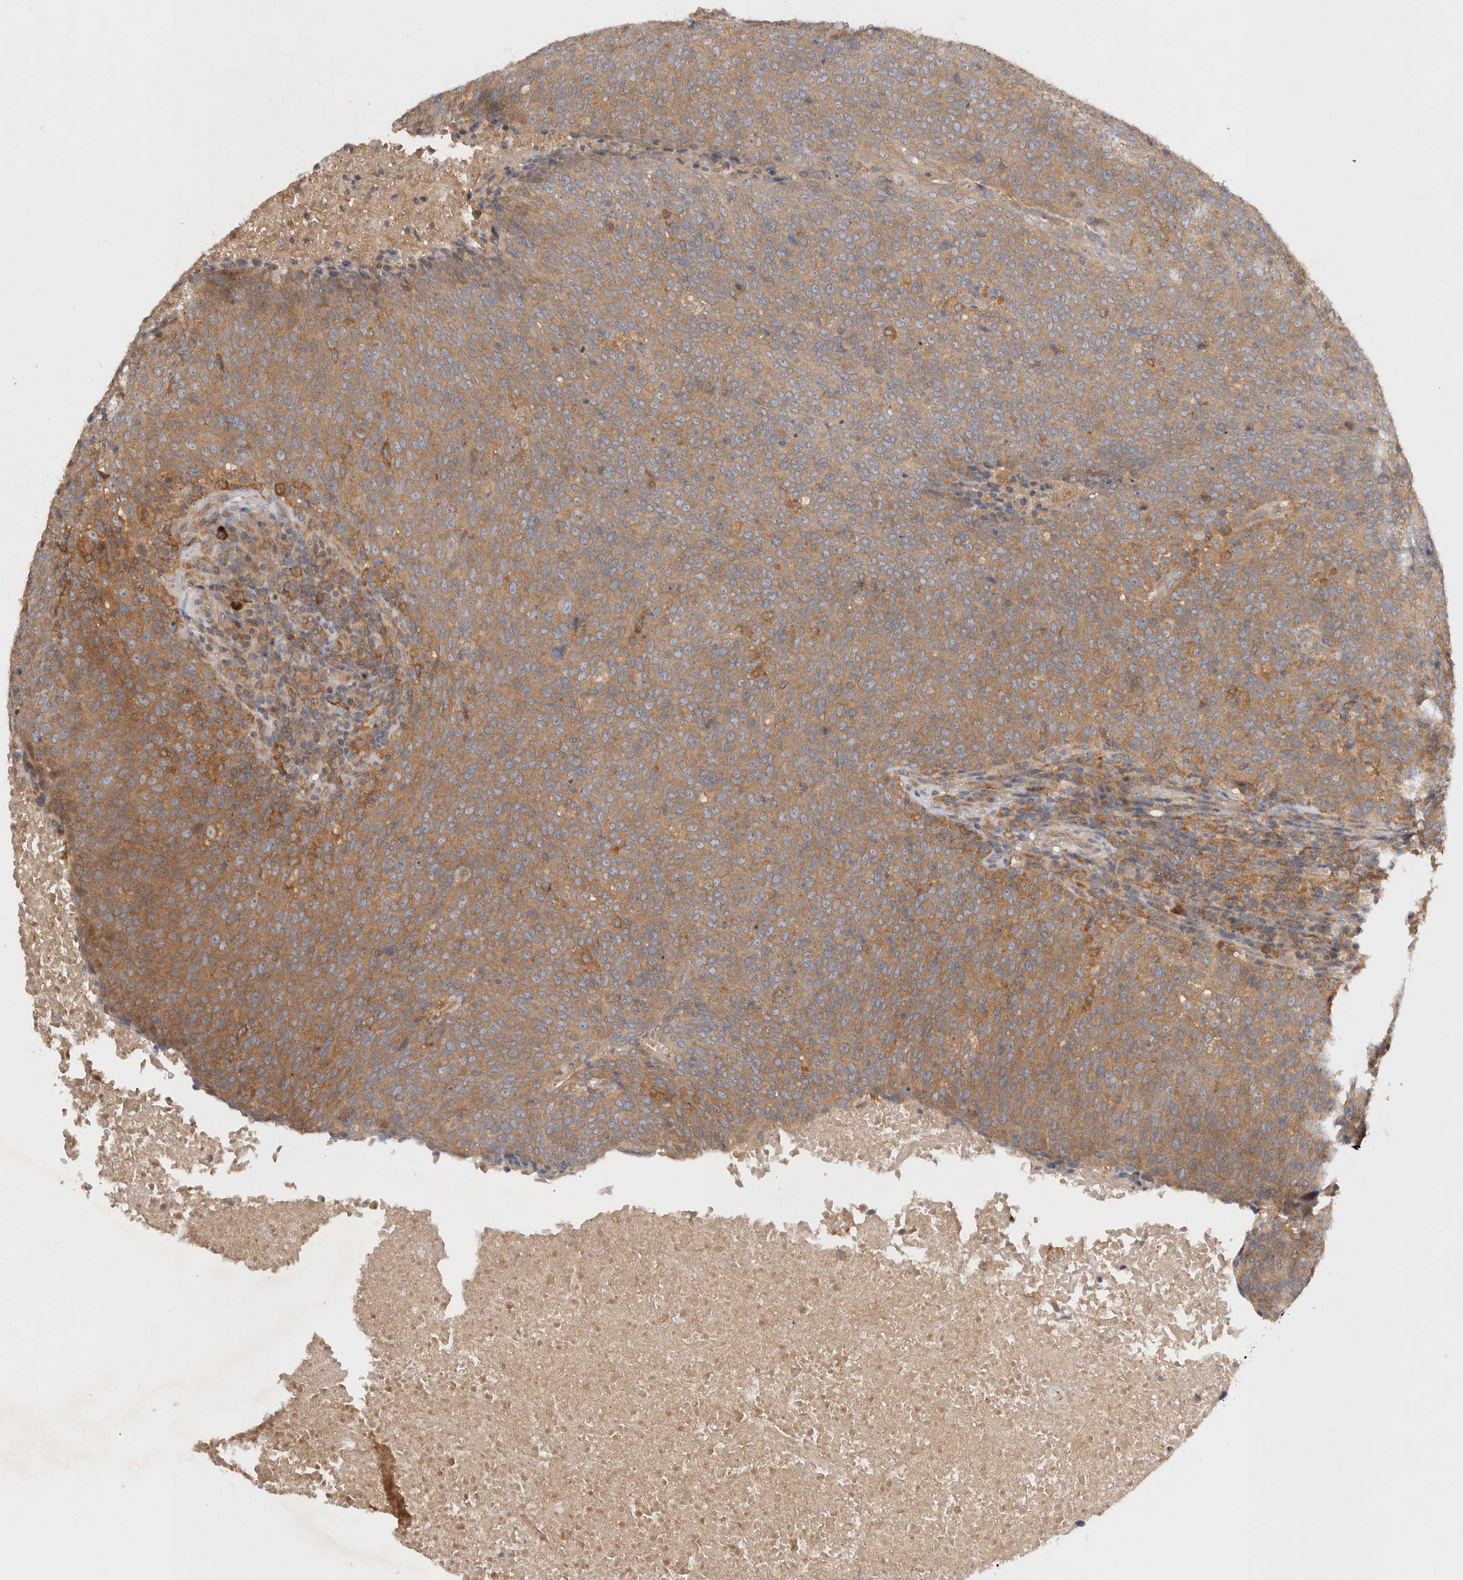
{"staining": {"intensity": "moderate", "quantity": ">75%", "location": "cytoplasmic/membranous"}, "tissue": "head and neck cancer", "cell_type": "Tumor cells", "image_type": "cancer", "snomed": [{"axis": "morphology", "description": "Squamous cell carcinoma, NOS"}, {"axis": "morphology", "description": "Squamous cell carcinoma, metastatic, NOS"}, {"axis": "topography", "description": "Lymph node"}, {"axis": "topography", "description": "Head-Neck"}], "caption": "Human head and neck cancer (metastatic squamous cell carcinoma) stained for a protein (brown) demonstrates moderate cytoplasmic/membranous positive staining in approximately >75% of tumor cells.", "gene": "HTT", "patient": {"sex": "male", "age": 62}}